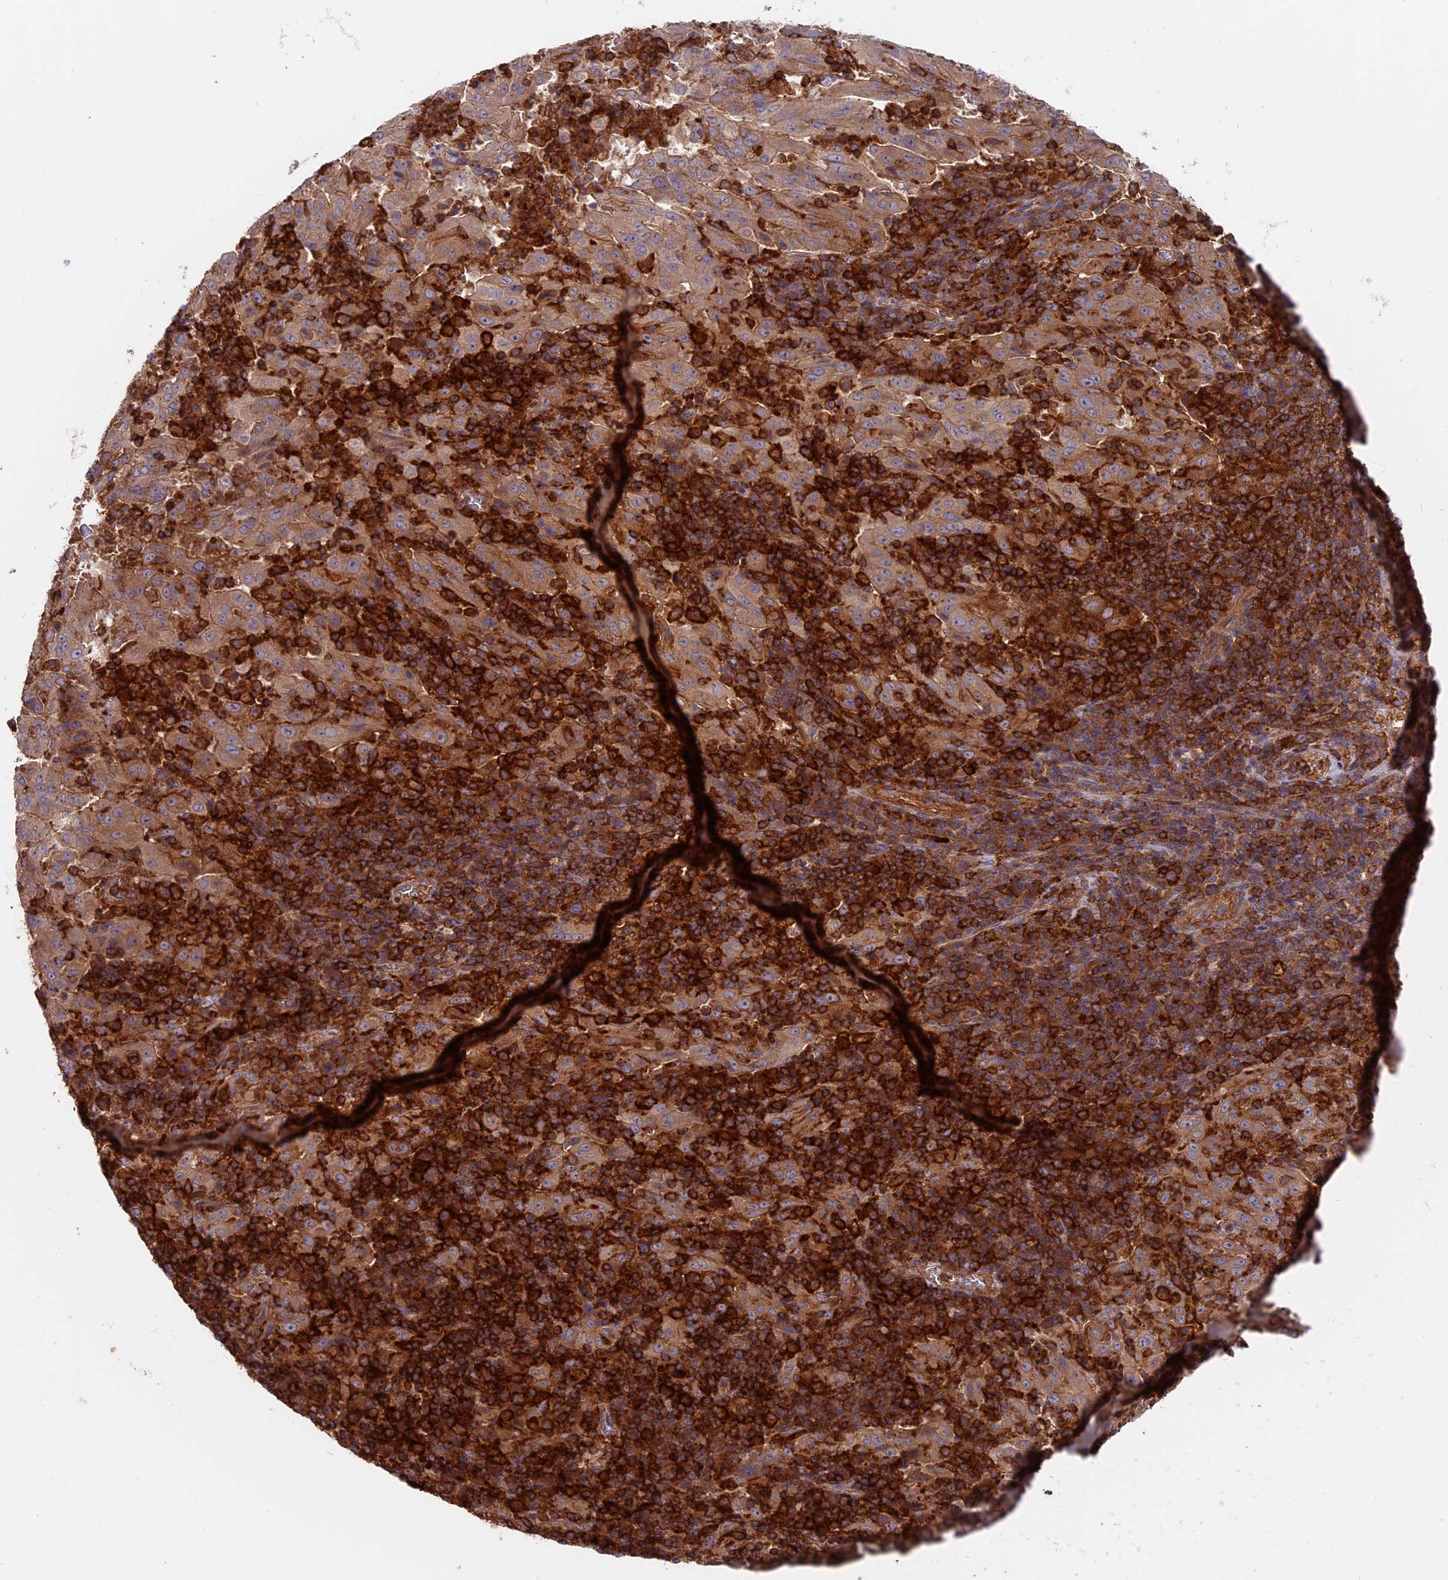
{"staining": {"intensity": "moderate", "quantity": ">75%", "location": "cytoplasmic/membranous"}, "tissue": "pancreatic cancer", "cell_type": "Tumor cells", "image_type": "cancer", "snomed": [{"axis": "morphology", "description": "Adenocarcinoma, NOS"}, {"axis": "topography", "description": "Pancreas"}], "caption": "The immunohistochemical stain shows moderate cytoplasmic/membranous positivity in tumor cells of adenocarcinoma (pancreatic) tissue.", "gene": "MYO9B", "patient": {"sex": "male", "age": 63}}